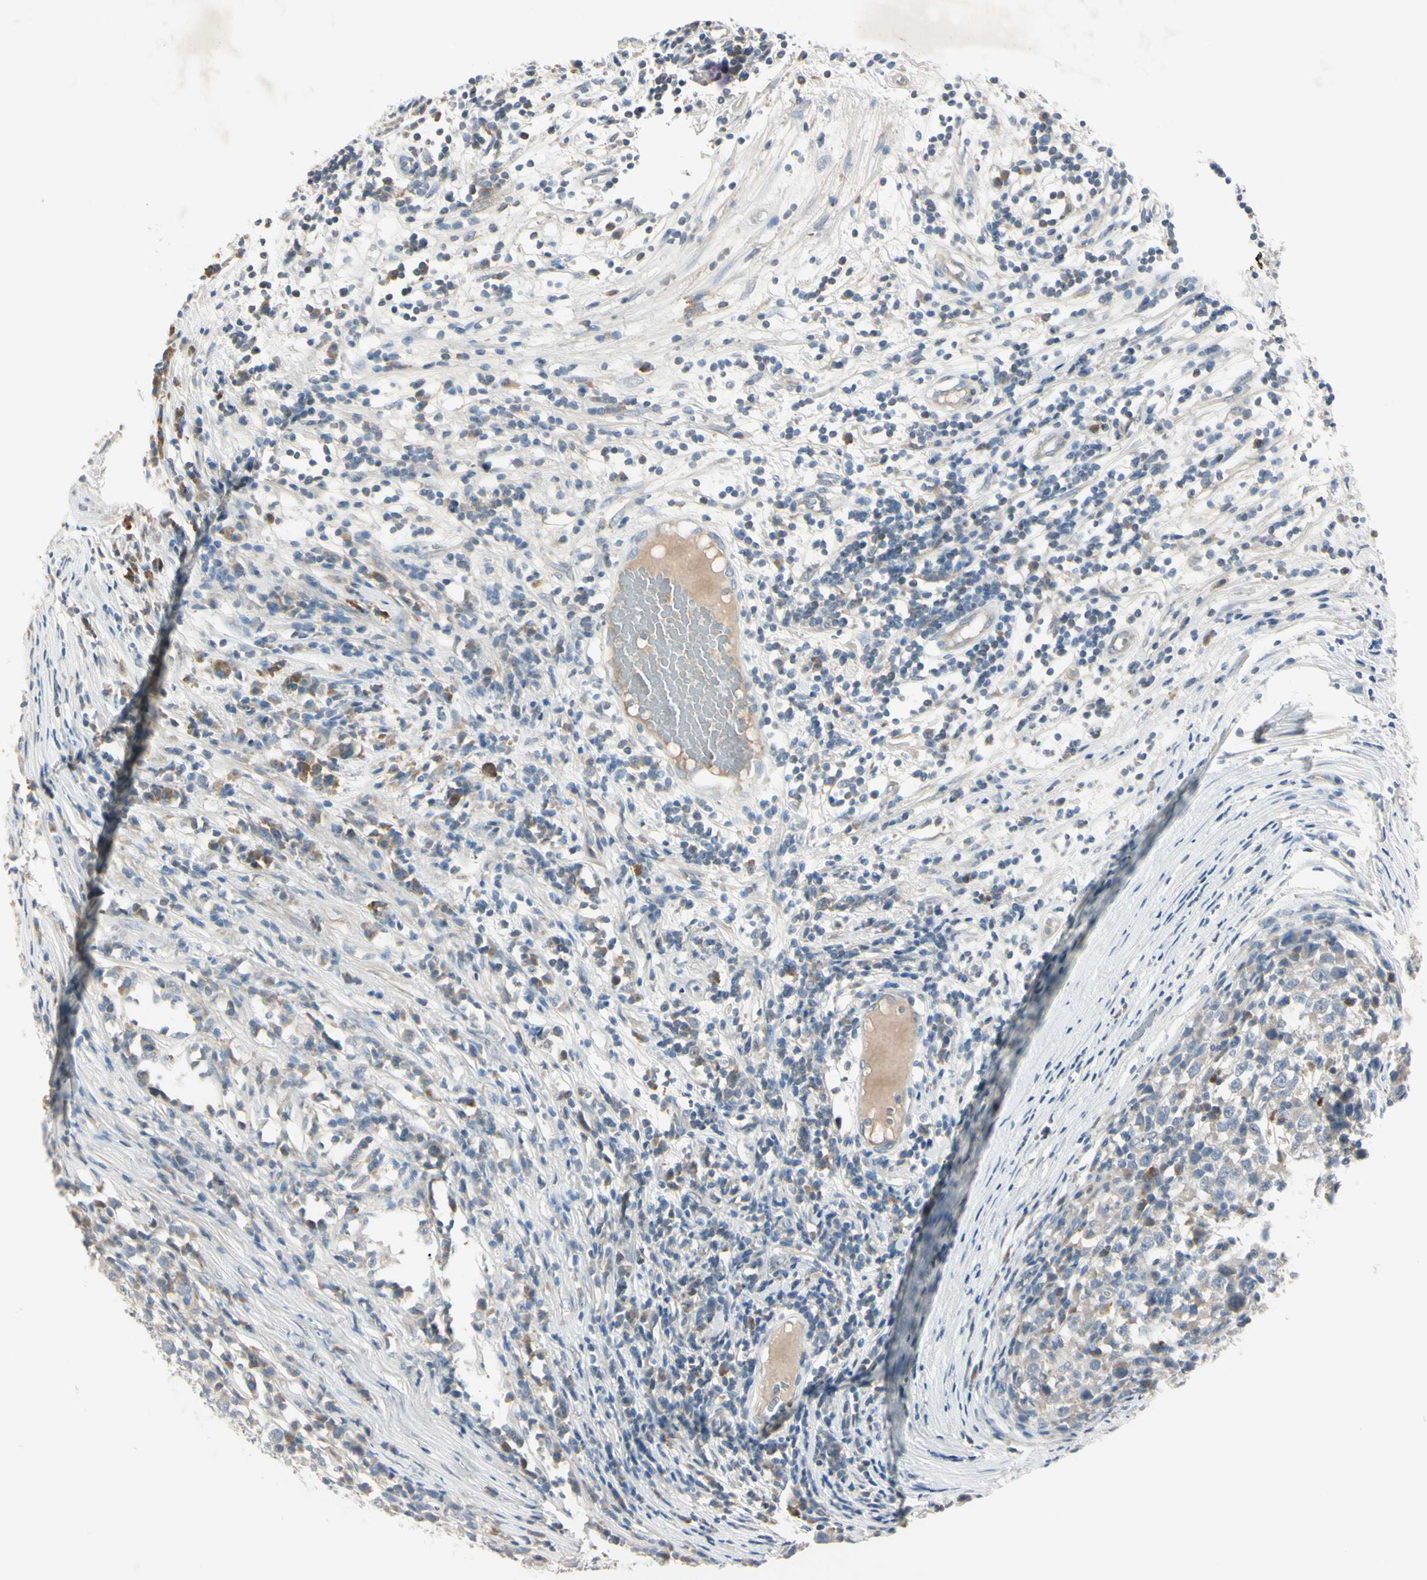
{"staining": {"intensity": "negative", "quantity": "none", "location": "none"}, "tissue": "testis cancer", "cell_type": "Tumor cells", "image_type": "cancer", "snomed": [{"axis": "morphology", "description": "Seminoma, NOS"}, {"axis": "topography", "description": "Testis"}], "caption": "Immunohistochemistry (IHC) histopathology image of neoplastic tissue: testis seminoma stained with DAB (3,3'-diaminobenzidine) reveals no significant protein staining in tumor cells.", "gene": "AATK", "patient": {"sex": "male", "age": 65}}